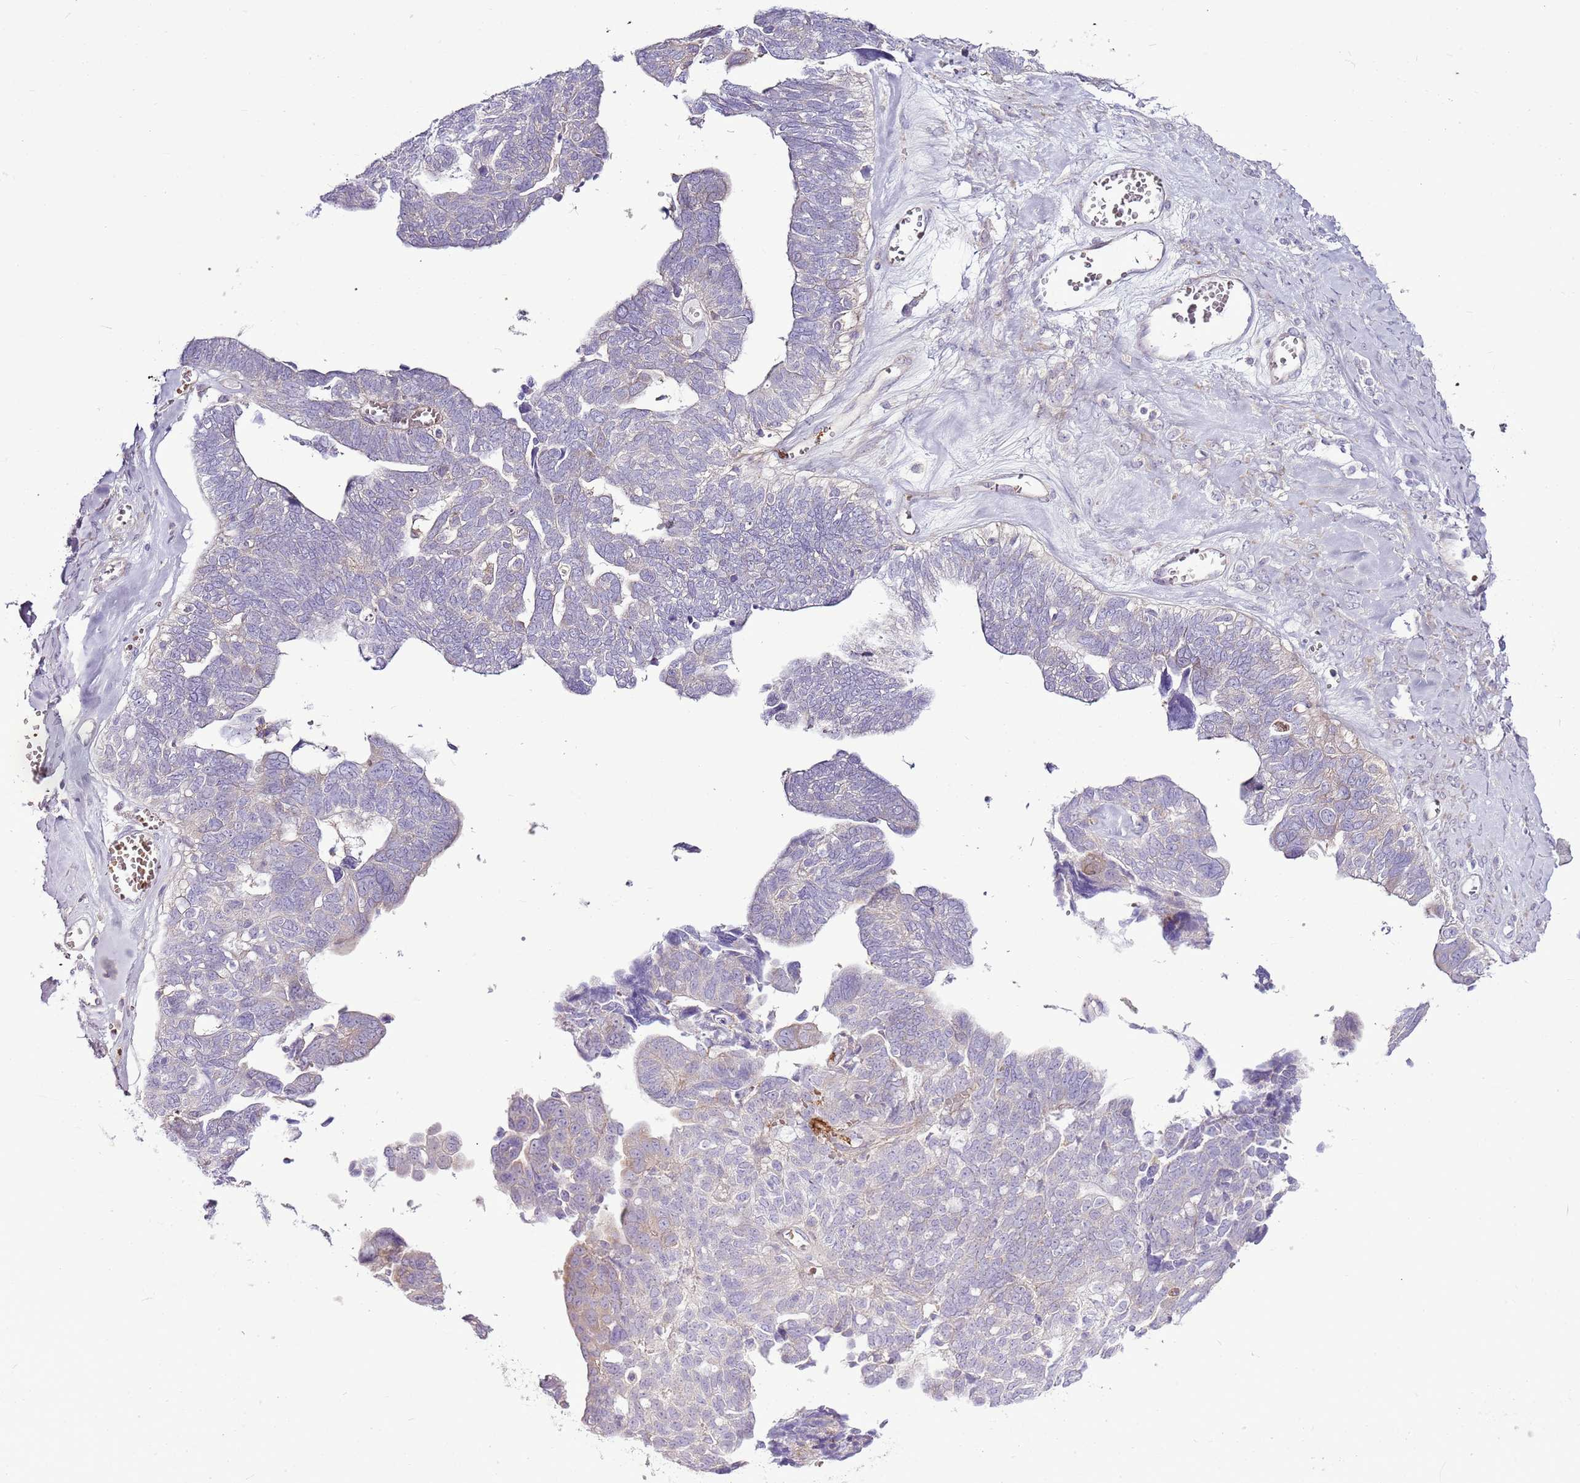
{"staining": {"intensity": "negative", "quantity": "none", "location": "none"}, "tissue": "ovarian cancer", "cell_type": "Tumor cells", "image_type": "cancer", "snomed": [{"axis": "morphology", "description": "Cystadenocarcinoma, serous, NOS"}, {"axis": "topography", "description": "Ovary"}], "caption": "DAB (3,3'-diaminobenzidine) immunohistochemical staining of serous cystadenocarcinoma (ovarian) demonstrates no significant staining in tumor cells. (DAB (3,3'-diaminobenzidine) IHC visualized using brightfield microscopy, high magnification).", "gene": "CHAC2", "patient": {"sex": "female", "age": 79}}